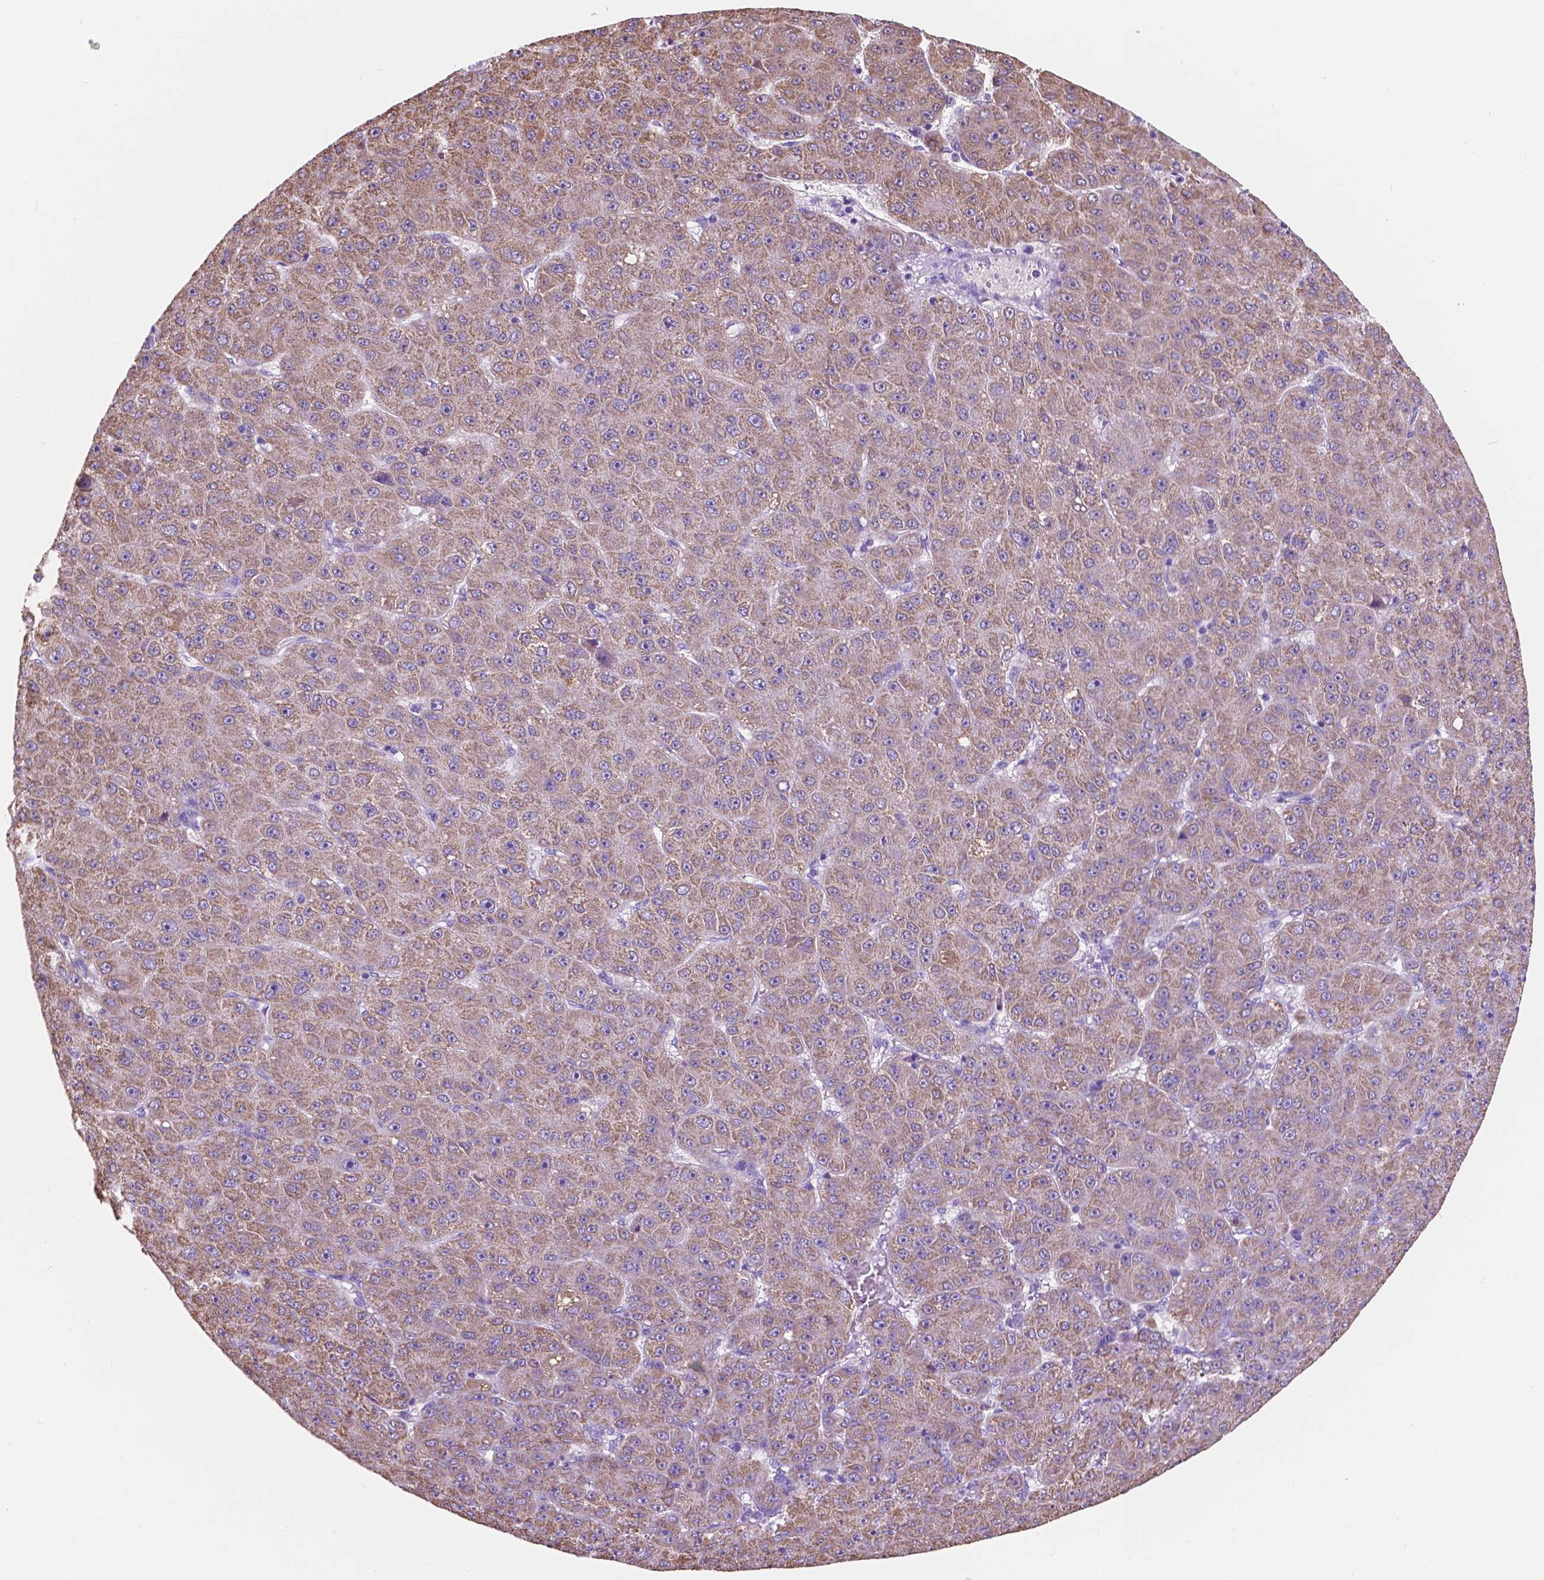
{"staining": {"intensity": "moderate", "quantity": ">75%", "location": "cytoplasmic/membranous"}, "tissue": "liver cancer", "cell_type": "Tumor cells", "image_type": "cancer", "snomed": [{"axis": "morphology", "description": "Carcinoma, Hepatocellular, NOS"}, {"axis": "topography", "description": "Liver"}], "caption": "Immunohistochemical staining of human liver cancer exhibits medium levels of moderate cytoplasmic/membranous positivity in about >75% of tumor cells.", "gene": "TRPV5", "patient": {"sex": "male", "age": 67}}